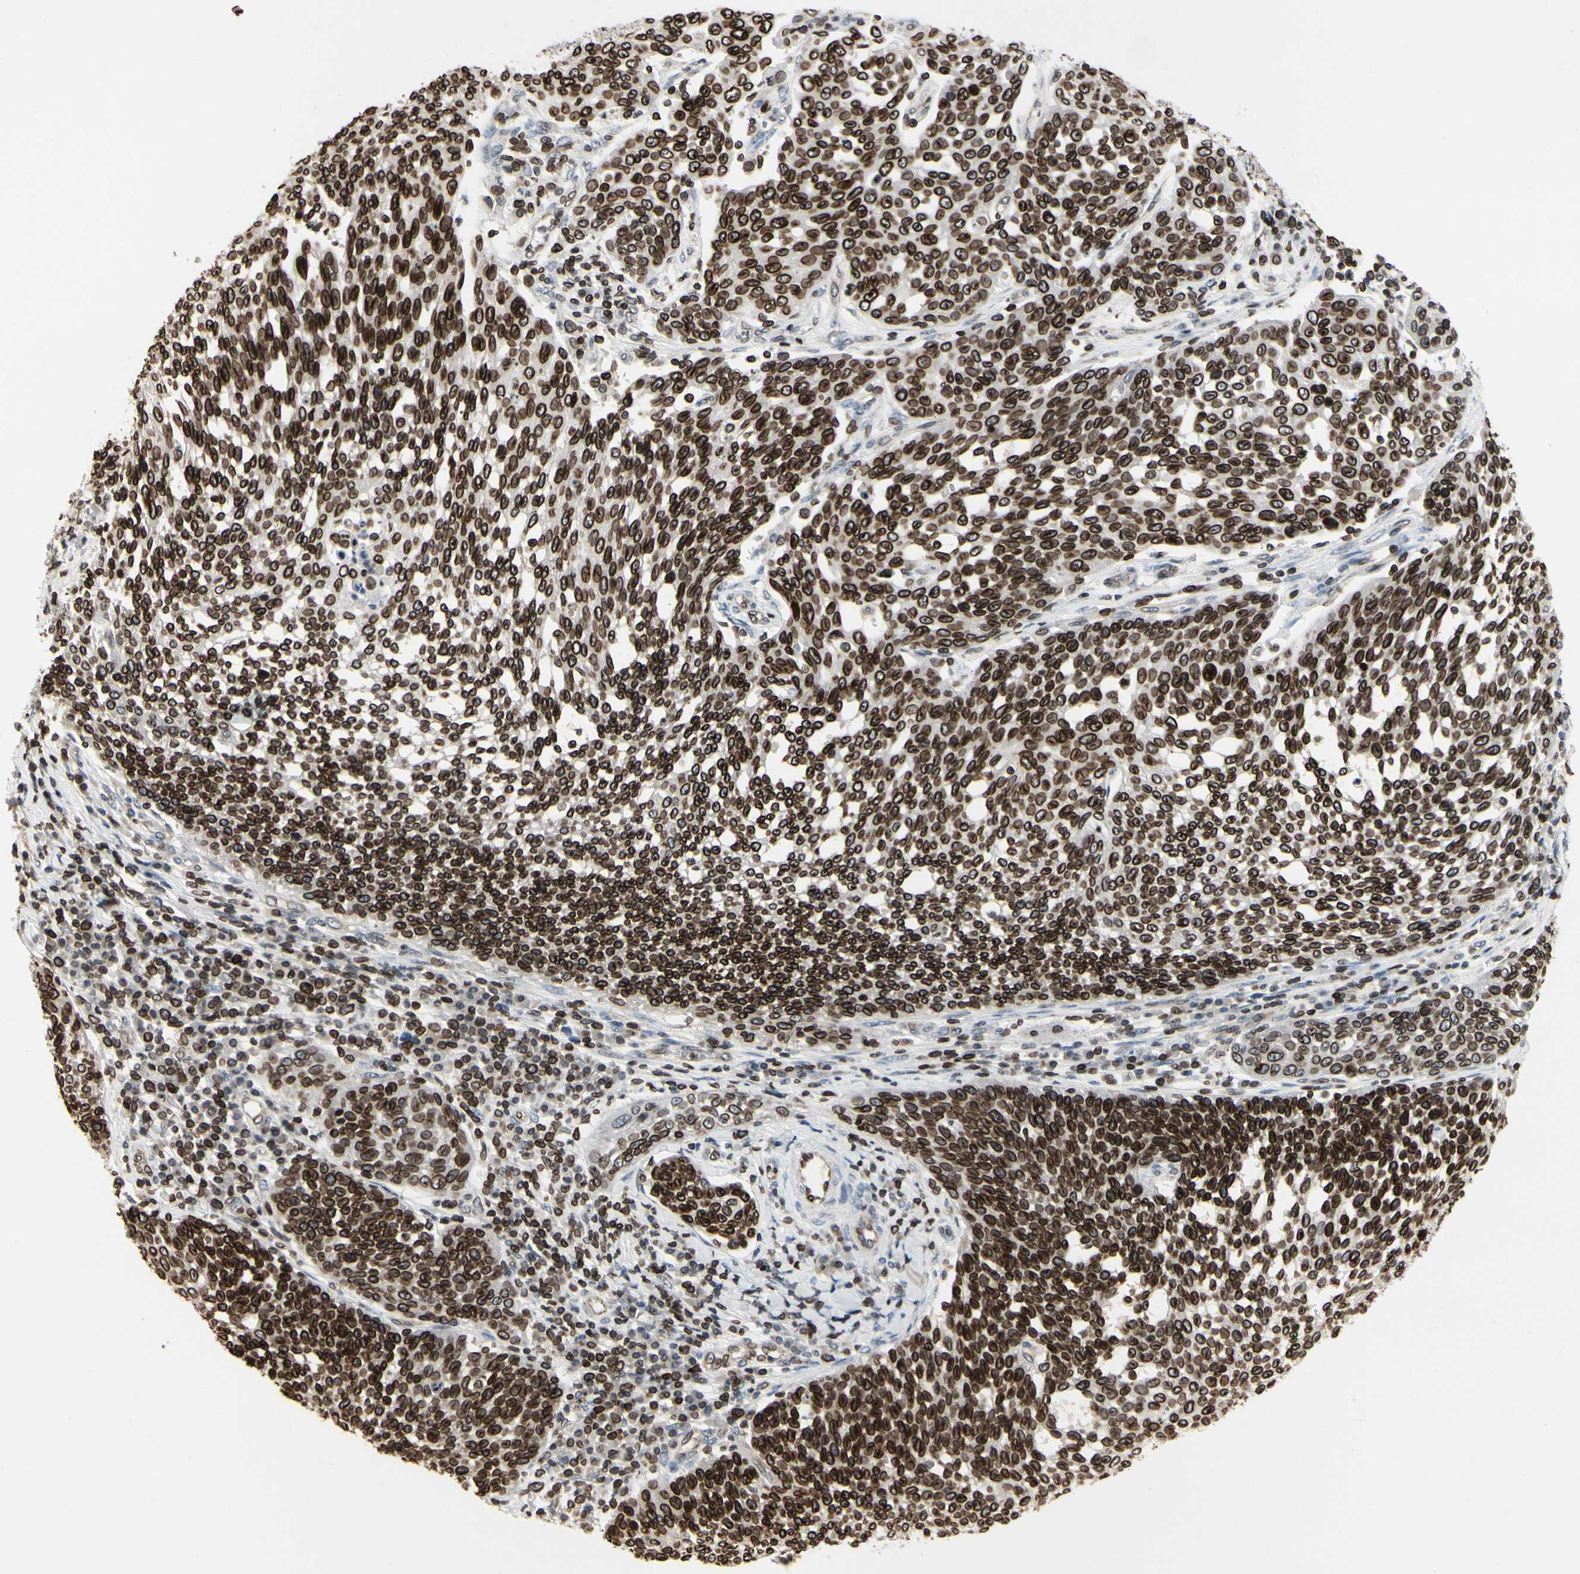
{"staining": {"intensity": "strong", "quantity": ">75%", "location": "cytoplasmic/membranous,nuclear"}, "tissue": "cervical cancer", "cell_type": "Tumor cells", "image_type": "cancer", "snomed": [{"axis": "morphology", "description": "Squamous cell carcinoma, NOS"}, {"axis": "topography", "description": "Cervix"}], "caption": "Tumor cells exhibit strong cytoplasmic/membranous and nuclear positivity in approximately >75% of cells in cervical squamous cell carcinoma.", "gene": "TMPO", "patient": {"sex": "female", "age": 34}}